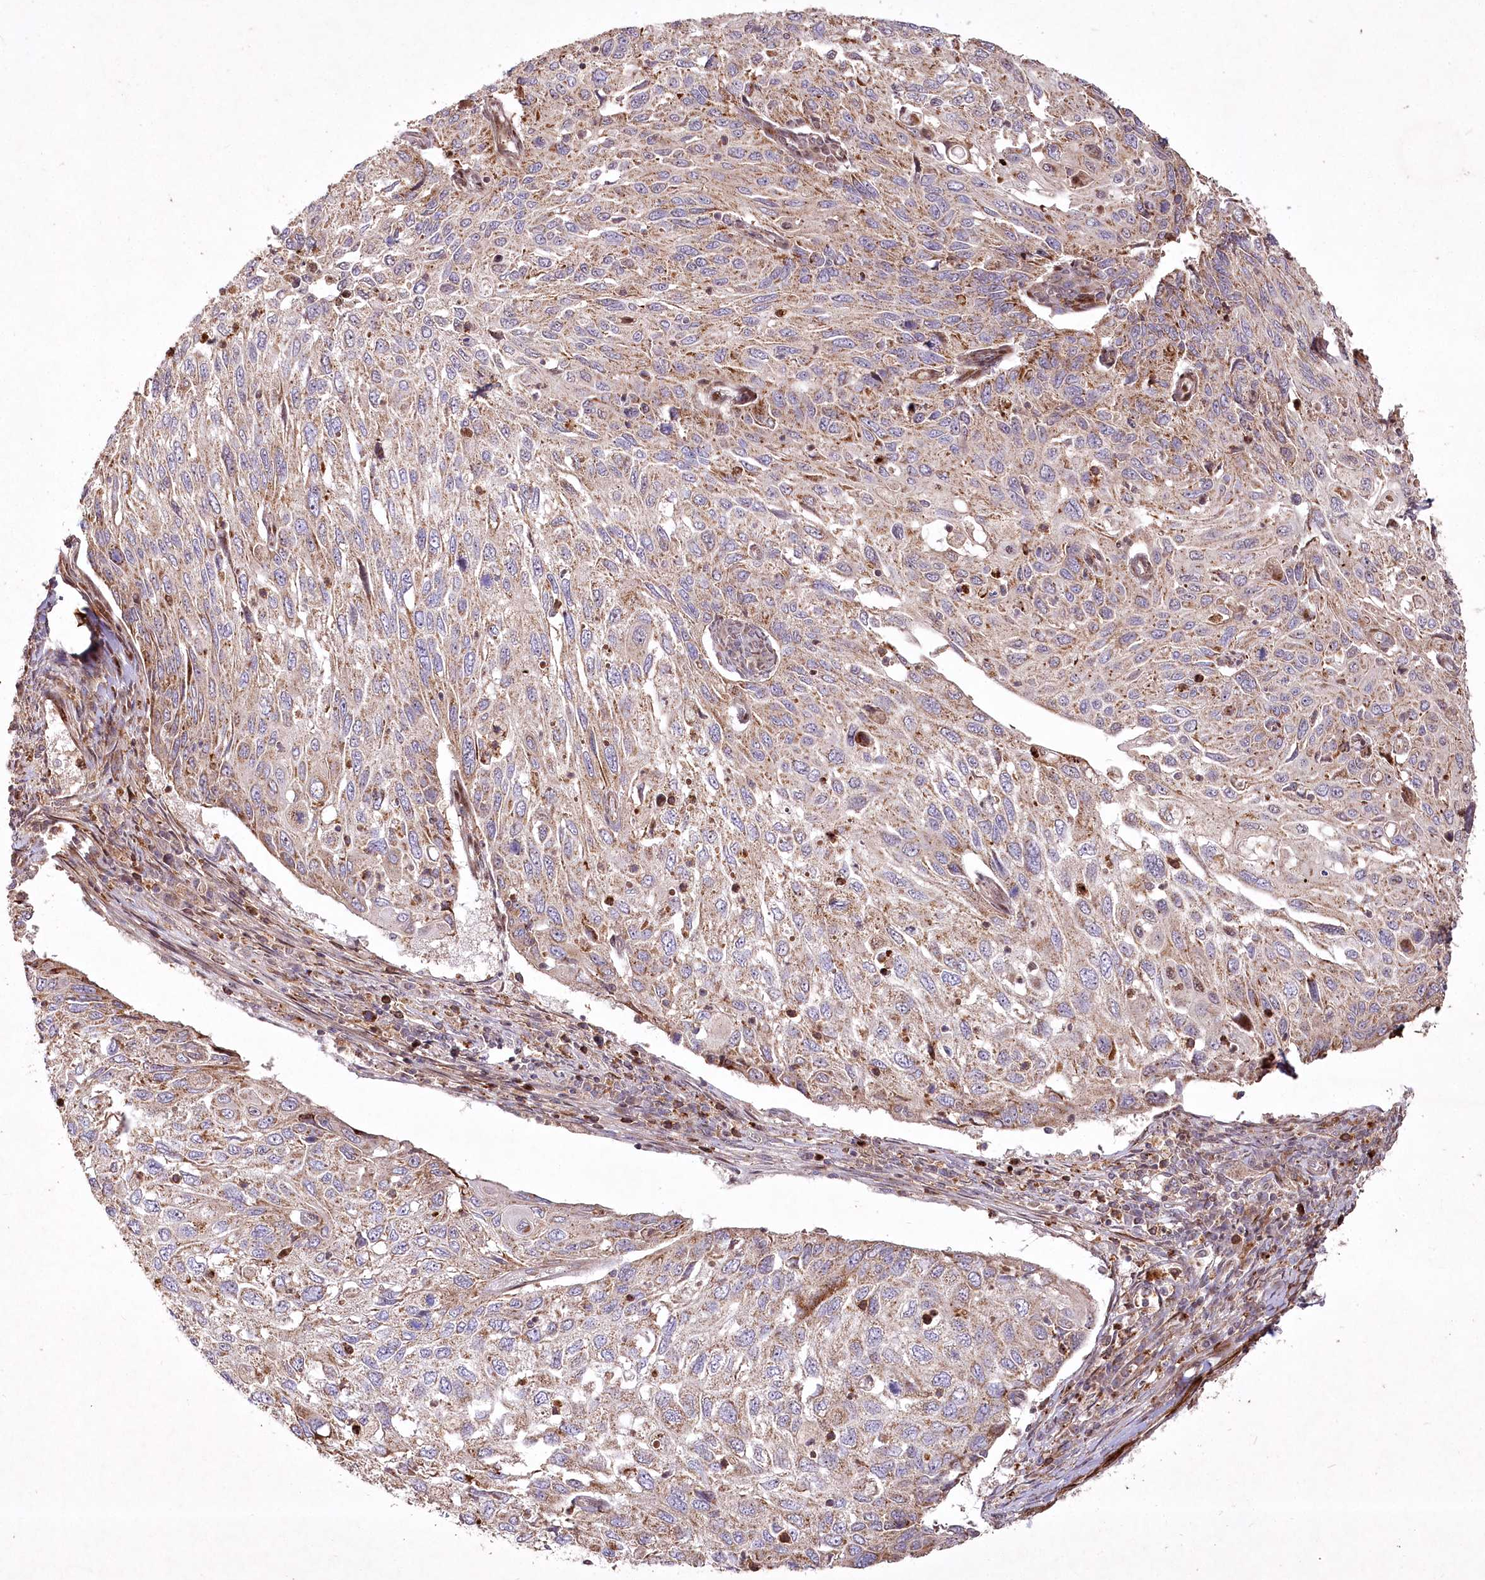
{"staining": {"intensity": "weak", "quantity": ">75%", "location": "cytoplasmic/membranous,nuclear"}, "tissue": "cervical cancer", "cell_type": "Tumor cells", "image_type": "cancer", "snomed": [{"axis": "morphology", "description": "Squamous cell carcinoma, NOS"}, {"axis": "topography", "description": "Cervix"}], "caption": "Immunohistochemistry (DAB (3,3'-diaminobenzidine)) staining of cervical squamous cell carcinoma reveals weak cytoplasmic/membranous and nuclear protein positivity in approximately >75% of tumor cells. The staining is performed using DAB brown chromogen to label protein expression. The nuclei are counter-stained blue using hematoxylin.", "gene": "PSTK", "patient": {"sex": "female", "age": 70}}